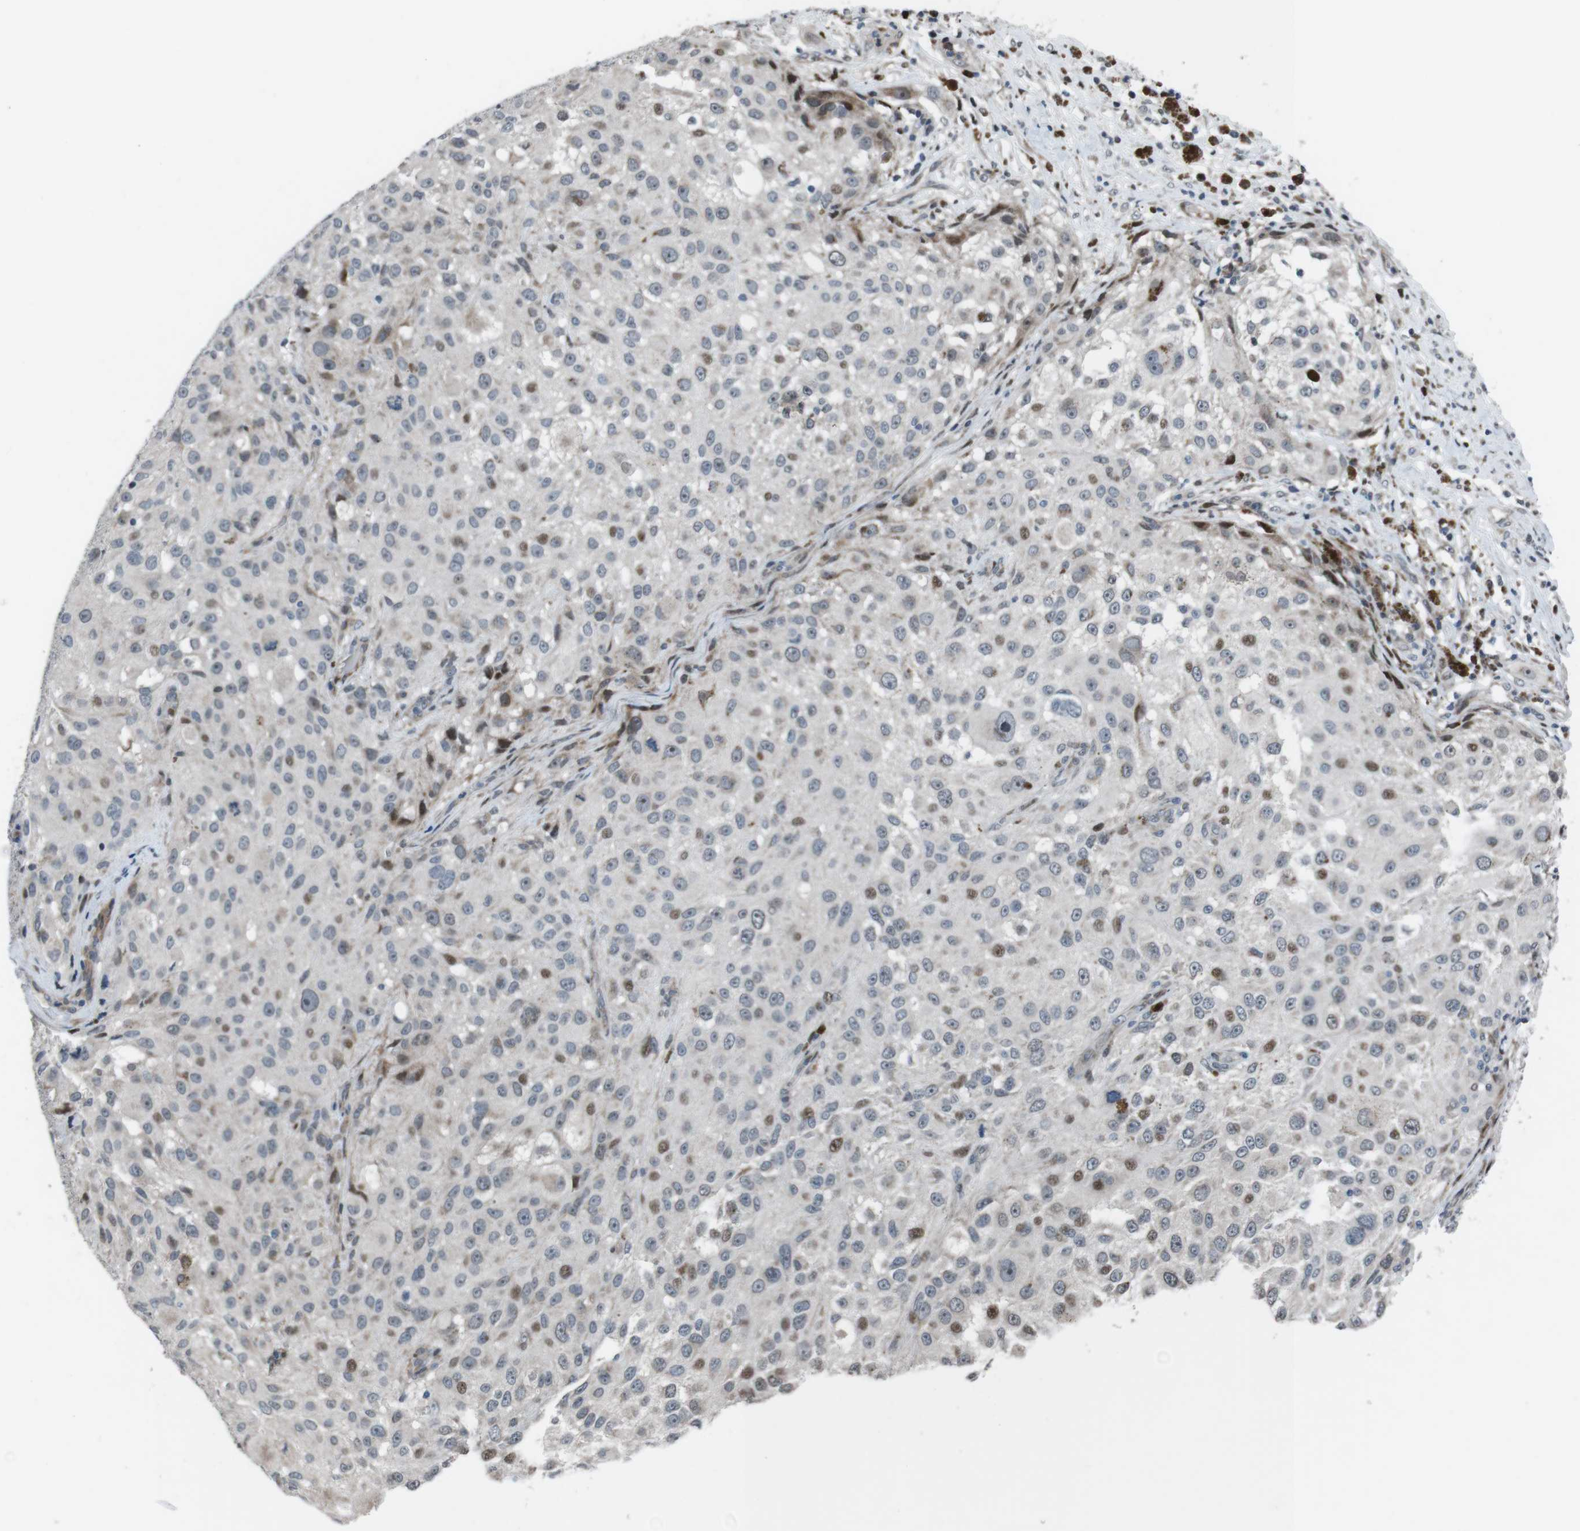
{"staining": {"intensity": "moderate", "quantity": "<25%", "location": "nuclear"}, "tissue": "melanoma", "cell_type": "Tumor cells", "image_type": "cancer", "snomed": [{"axis": "morphology", "description": "Necrosis, NOS"}, {"axis": "morphology", "description": "Malignant melanoma, NOS"}, {"axis": "topography", "description": "Skin"}], "caption": "The histopathology image displays immunohistochemical staining of melanoma. There is moderate nuclear expression is present in about <25% of tumor cells.", "gene": "PBRM1", "patient": {"sex": "female", "age": 87}}